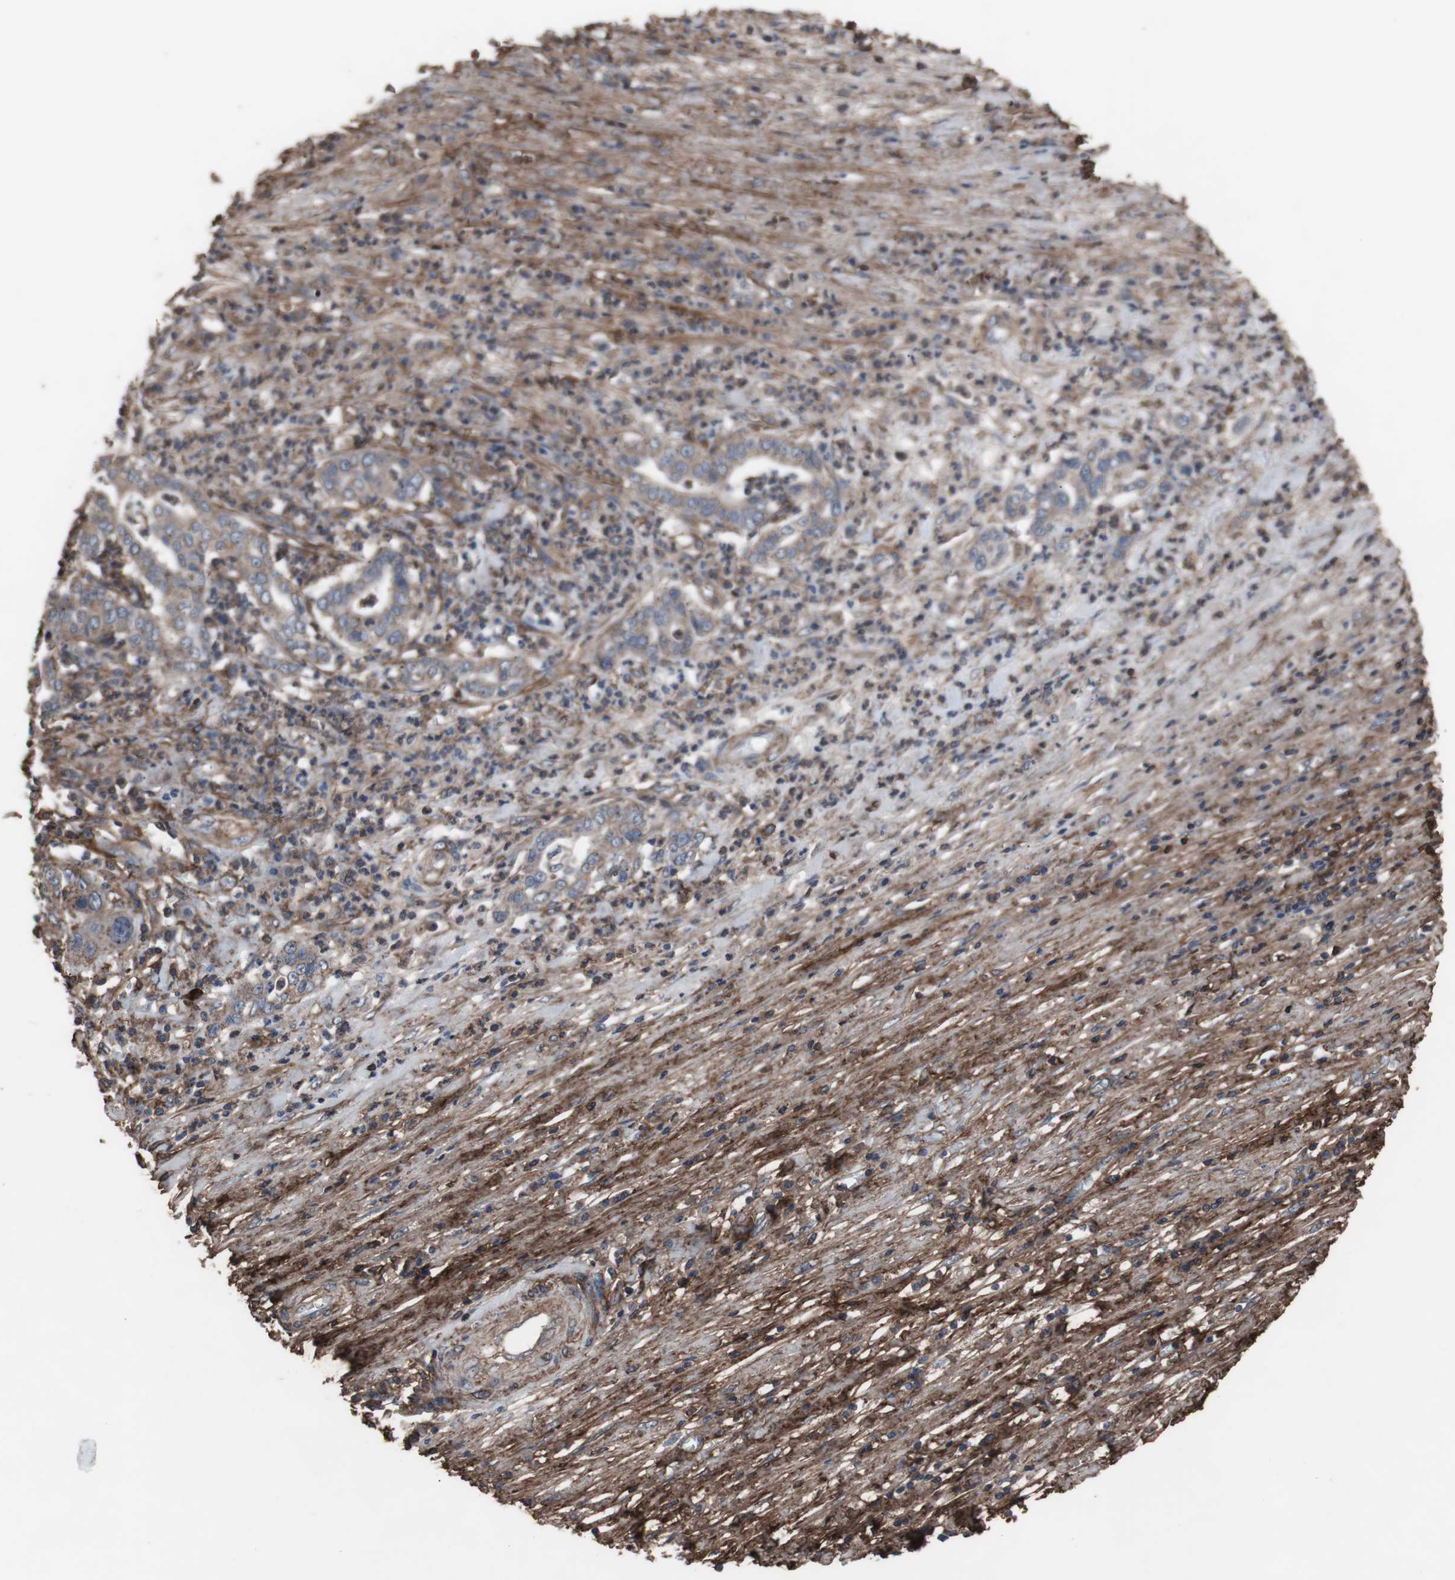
{"staining": {"intensity": "weak", "quantity": ">75%", "location": "cytoplasmic/membranous"}, "tissue": "liver cancer", "cell_type": "Tumor cells", "image_type": "cancer", "snomed": [{"axis": "morphology", "description": "Cholangiocarcinoma"}, {"axis": "topography", "description": "Liver"}], "caption": "Tumor cells demonstrate low levels of weak cytoplasmic/membranous expression in approximately >75% of cells in human cholangiocarcinoma (liver).", "gene": "COL6A2", "patient": {"sex": "female", "age": 61}}